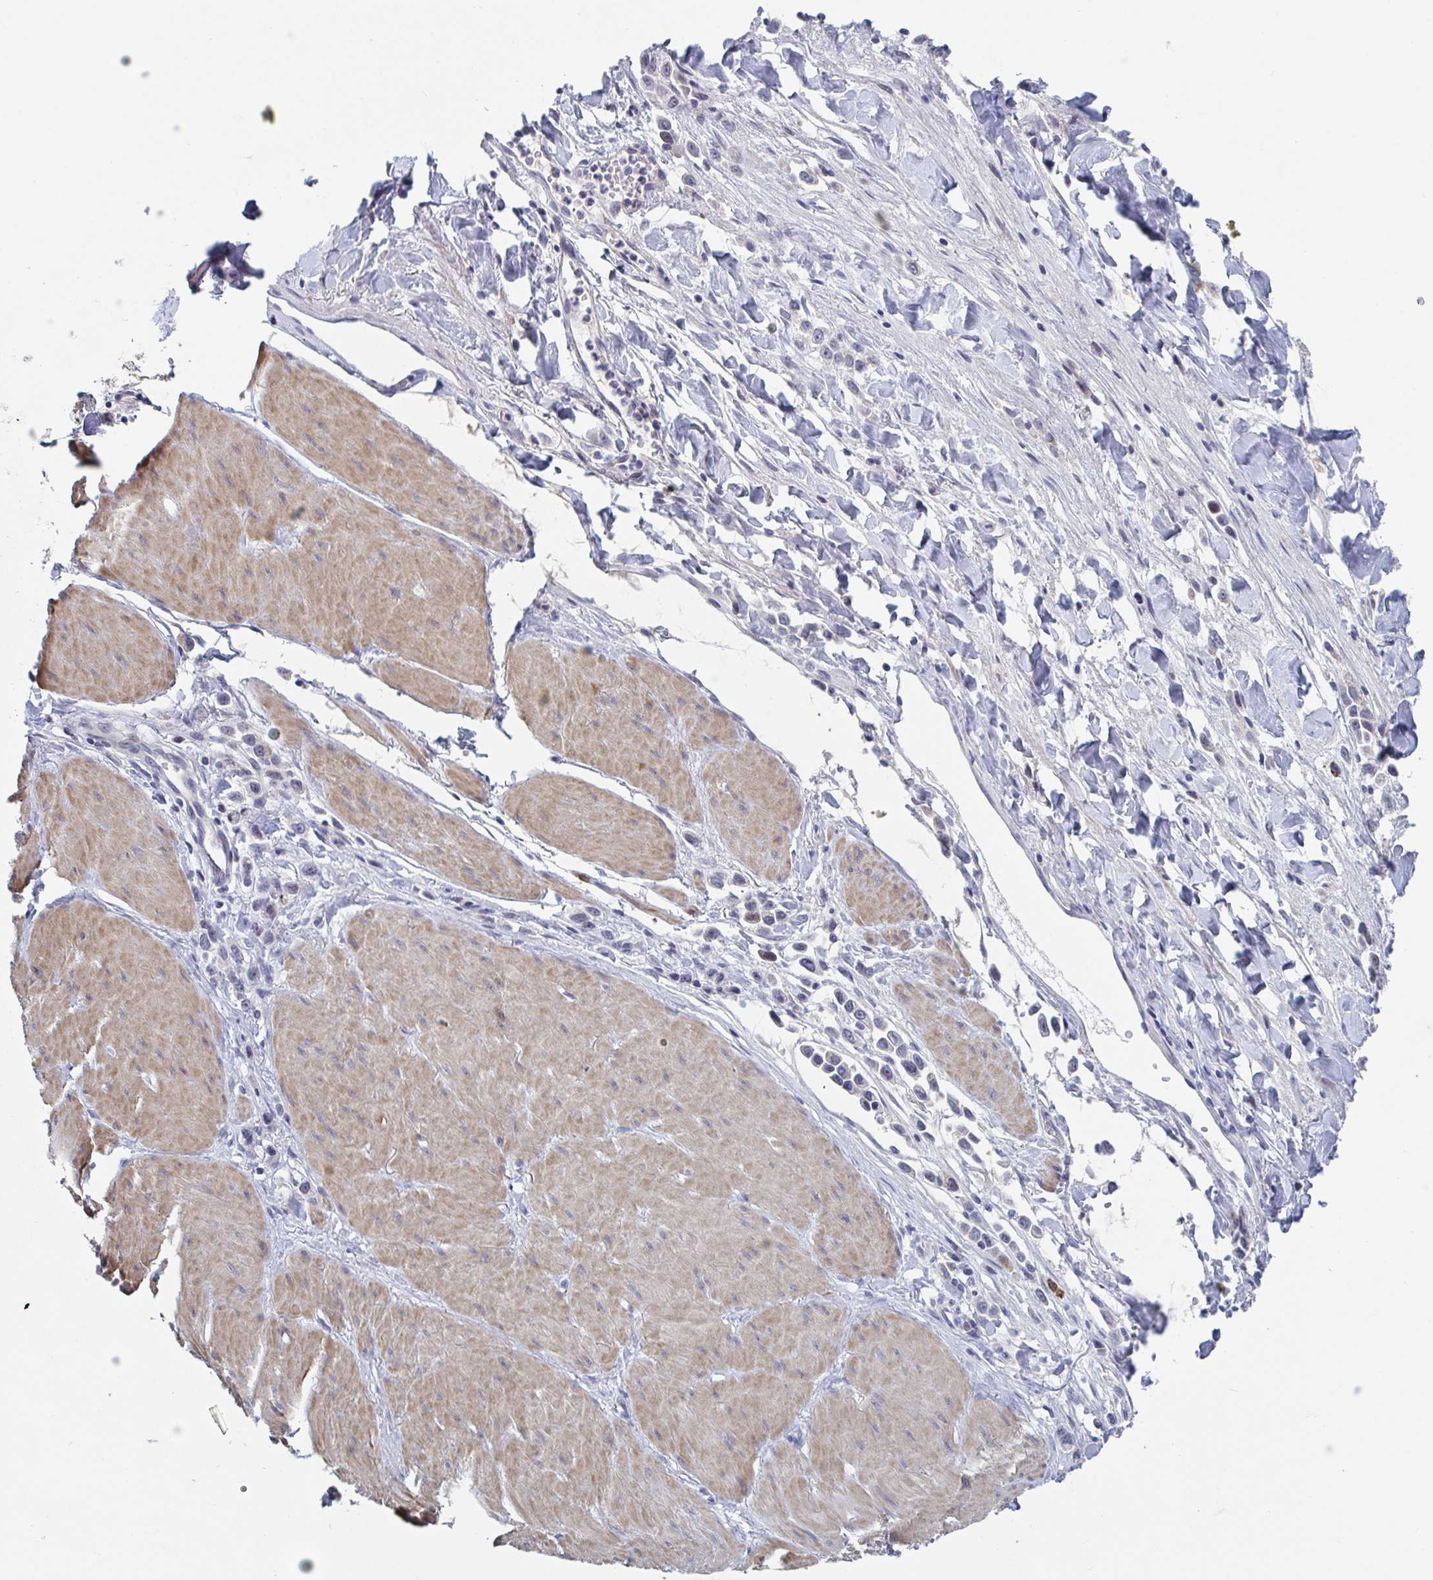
{"staining": {"intensity": "negative", "quantity": "none", "location": "none"}, "tissue": "stomach cancer", "cell_type": "Tumor cells", "image_type": "cancer", "snomed": [{"axis": "morphology", "description": "Adenocarcinoma, NOS"}, {"axis": "topography", "description": "Stomach"}], "caption": "This is an immunohistochemistry (IHC) micrograph of human stomach adenocarcinoma. There is no staining in tumor cells.", "gene": "CENPT", "patient": {"sex": "male", "age": 47}}